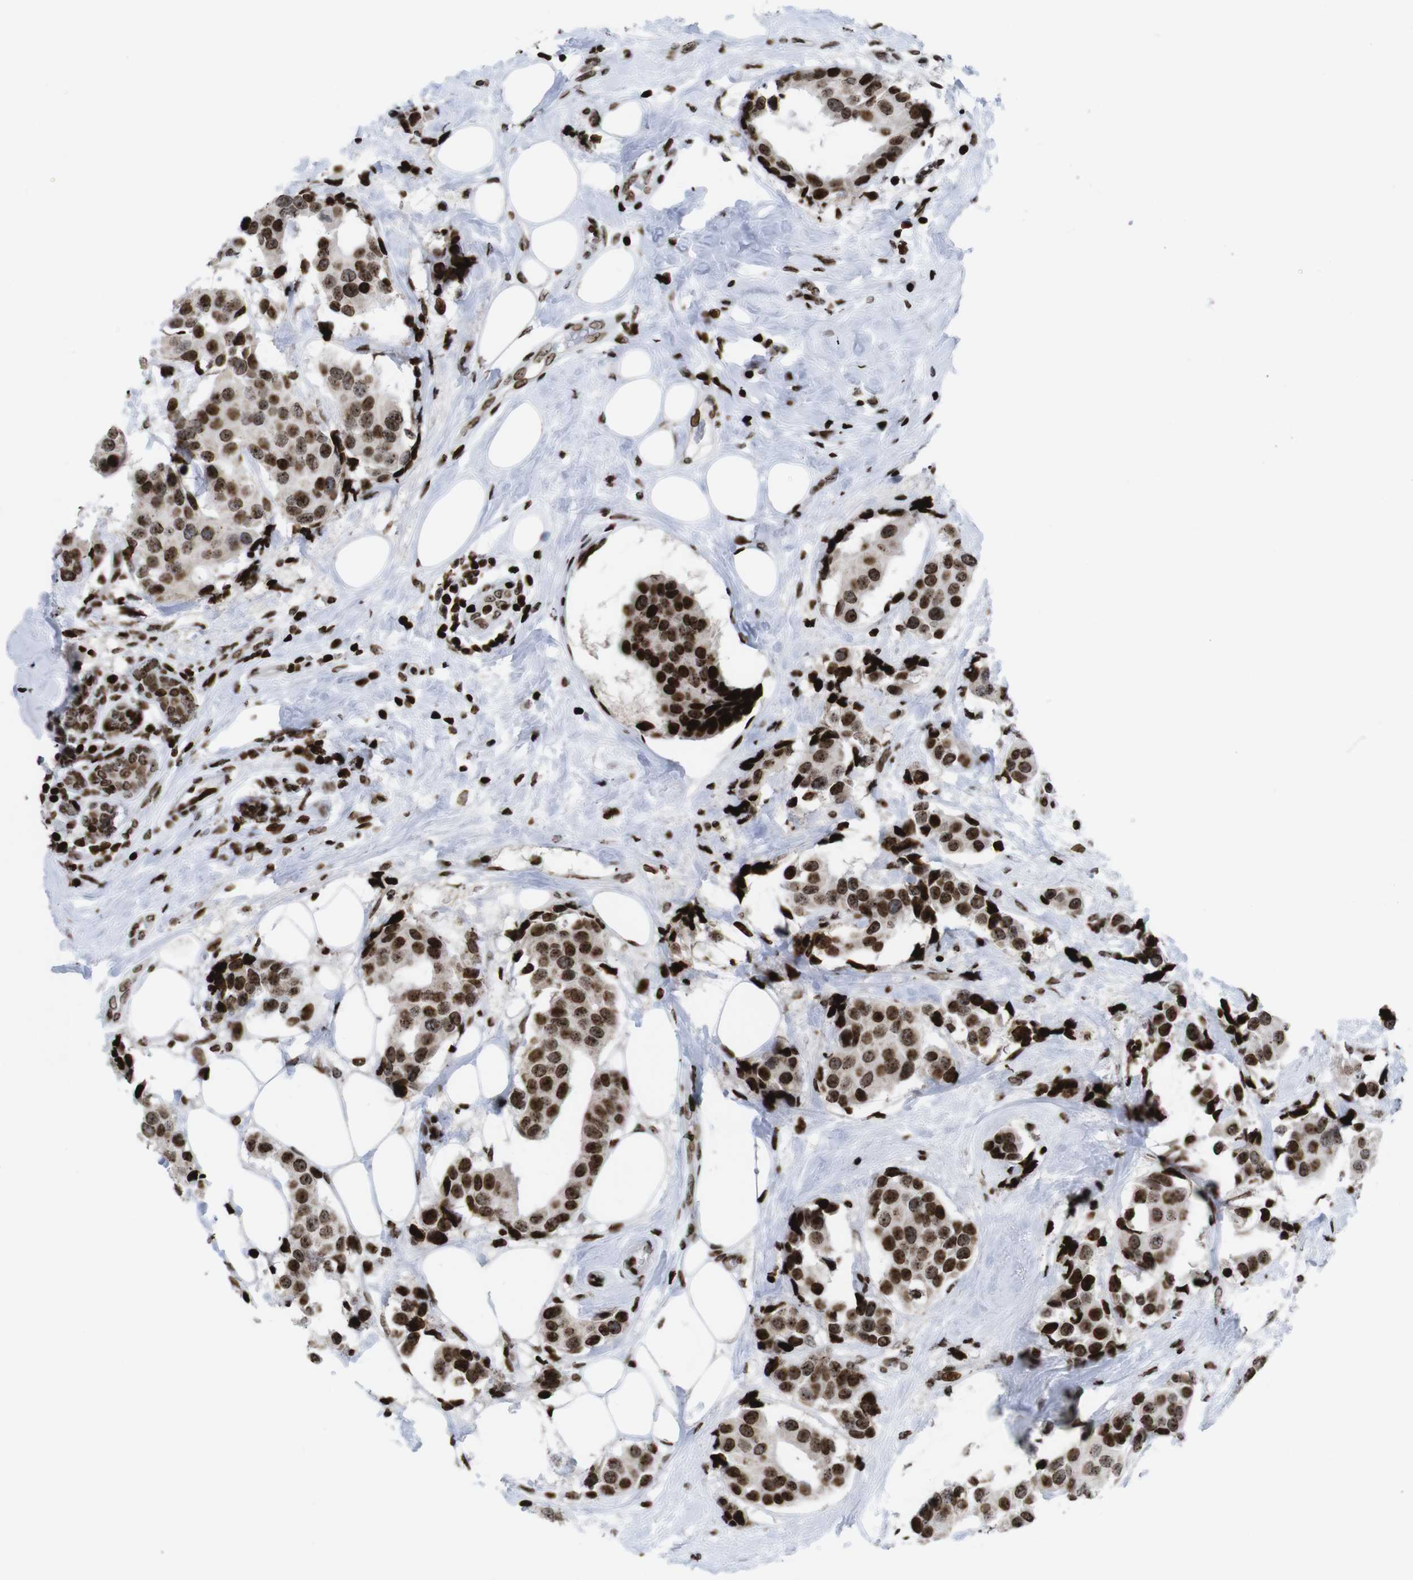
{"staining": {"intensity": "strong", "quantity": ">75%", "location": "nuclear"}, "tissue": "breast cancer", "cell_type": "Tumor cells", "image_type": "cancer", "snomed": [{"axis": "morphology", "description": "Normal tissue, NOS"}, {"axis": "morphology", "description": "Duct carcinoma"}, {"axis": "topography", "description": "Breast"}], "caption": "Immunohistochemistry (IHC) (DAB (3,3'-diaminobenzidine)) staining of human intraductal carcinoma (breast) demonstrates strong nuclear protein positivity in approximately >75% of tumor cells.", "gene": "H1-4", "patient": {"sex": "female", "age": 39}}